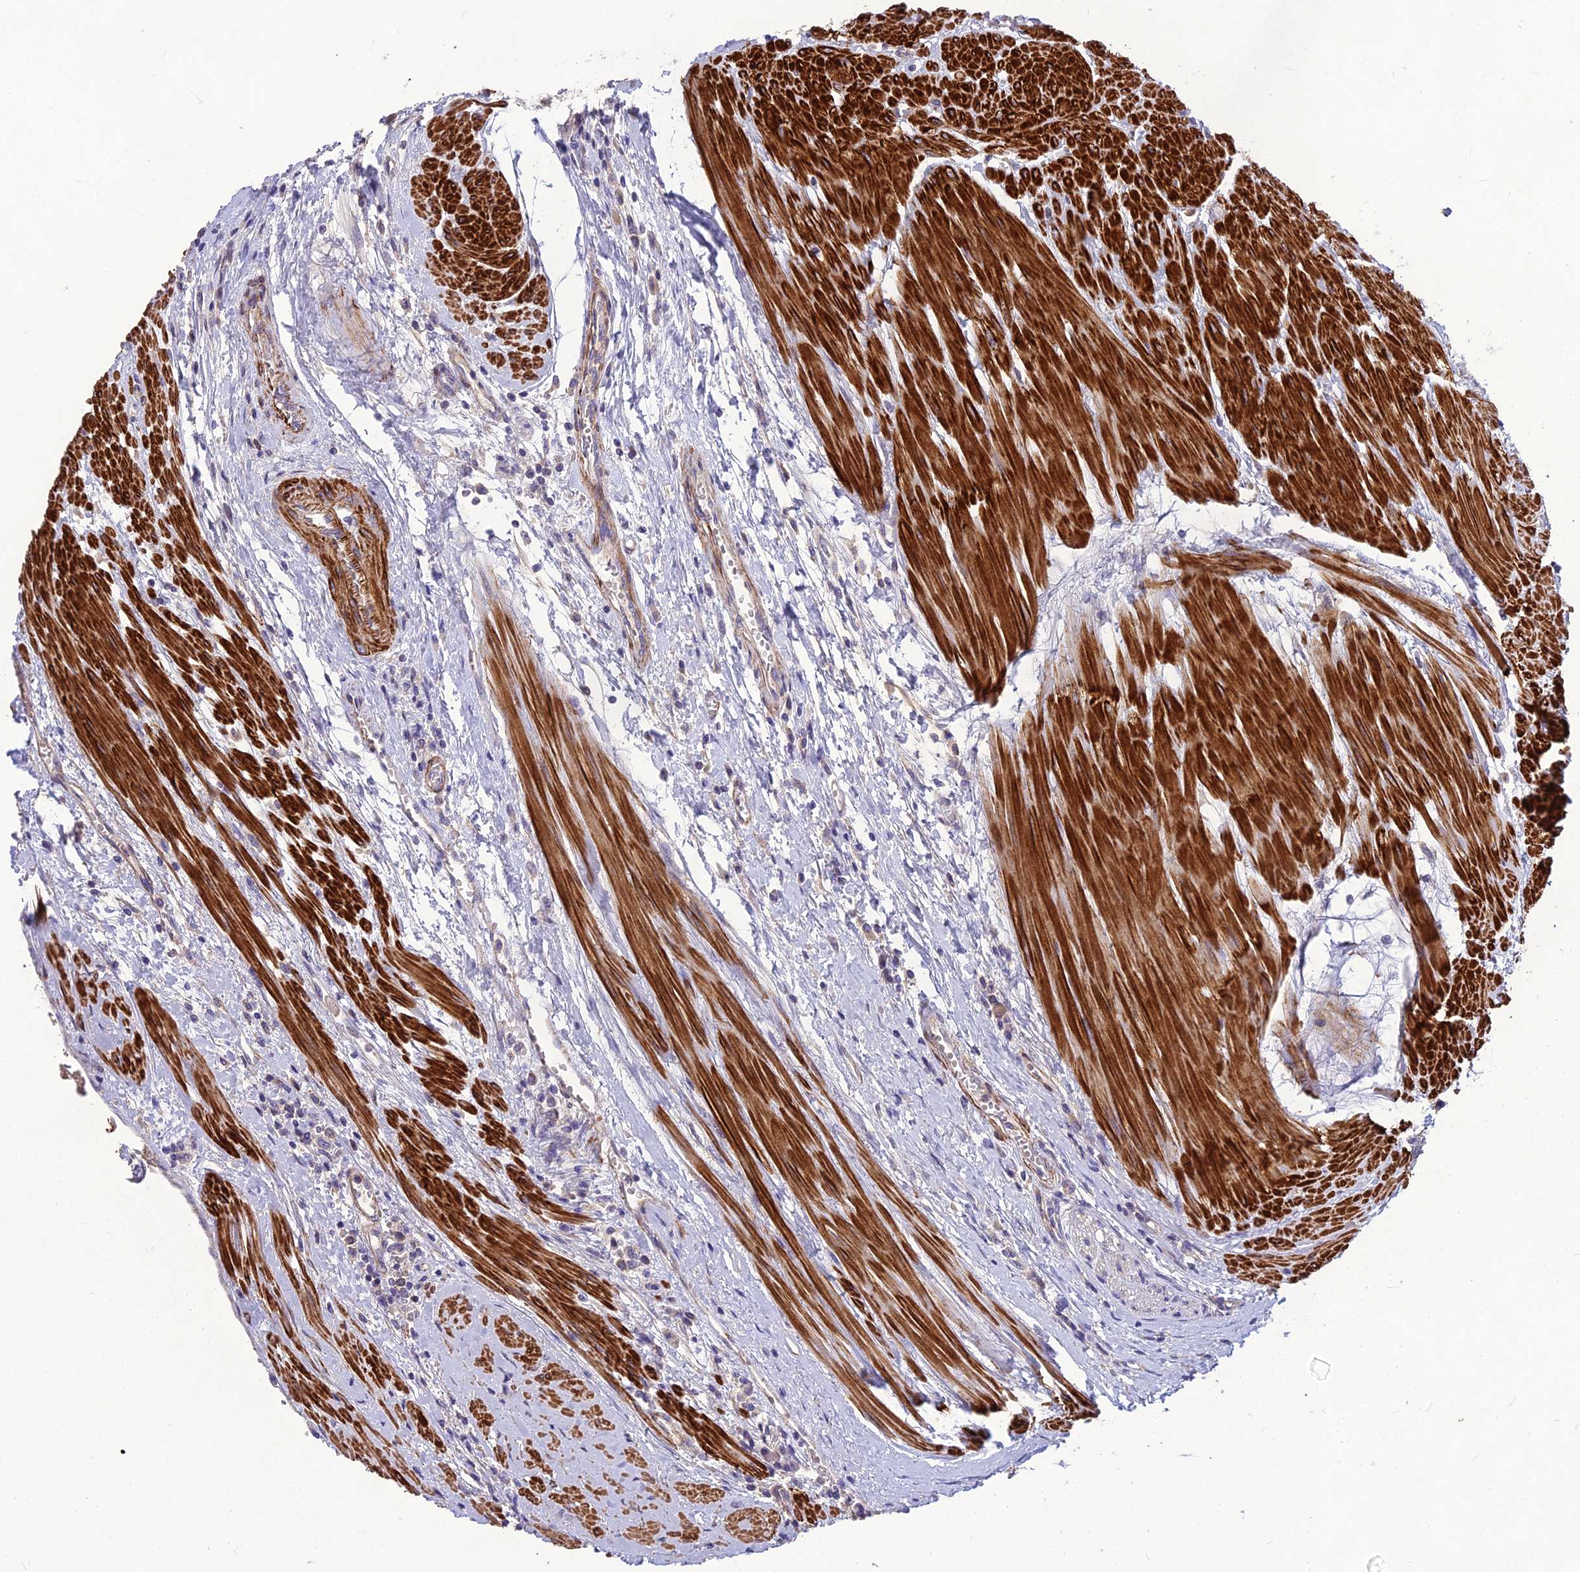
{"staining": {"intensity": "negative", "quantity": "none", "location": "none"}, "tissue": "urothelial cancer", "cell_type": "Tumor cells", "image_type": "cancer", "snomed": [{"axis": "morphology", "description": "Urothelial carcinoma, High grade"}, {"axis": "topography", "description": "Urinary bladder"}], "caption": "This photomicrograph is of high-grade urothelial carcinoma stained with immunohistochemistry (IHC) to label a protein in brown with the nuclei are counter-stained blue. There is no staining in tumor cells. The staining was performed using DAB (3,3'-diaminobenzidine) to visualize the protein expression in brown, while the nuclei were stained in blue with hematoxylin (Magnification: 20x).", "gene": "CLUH", "patient": {"sex": "female", "age": 85}}